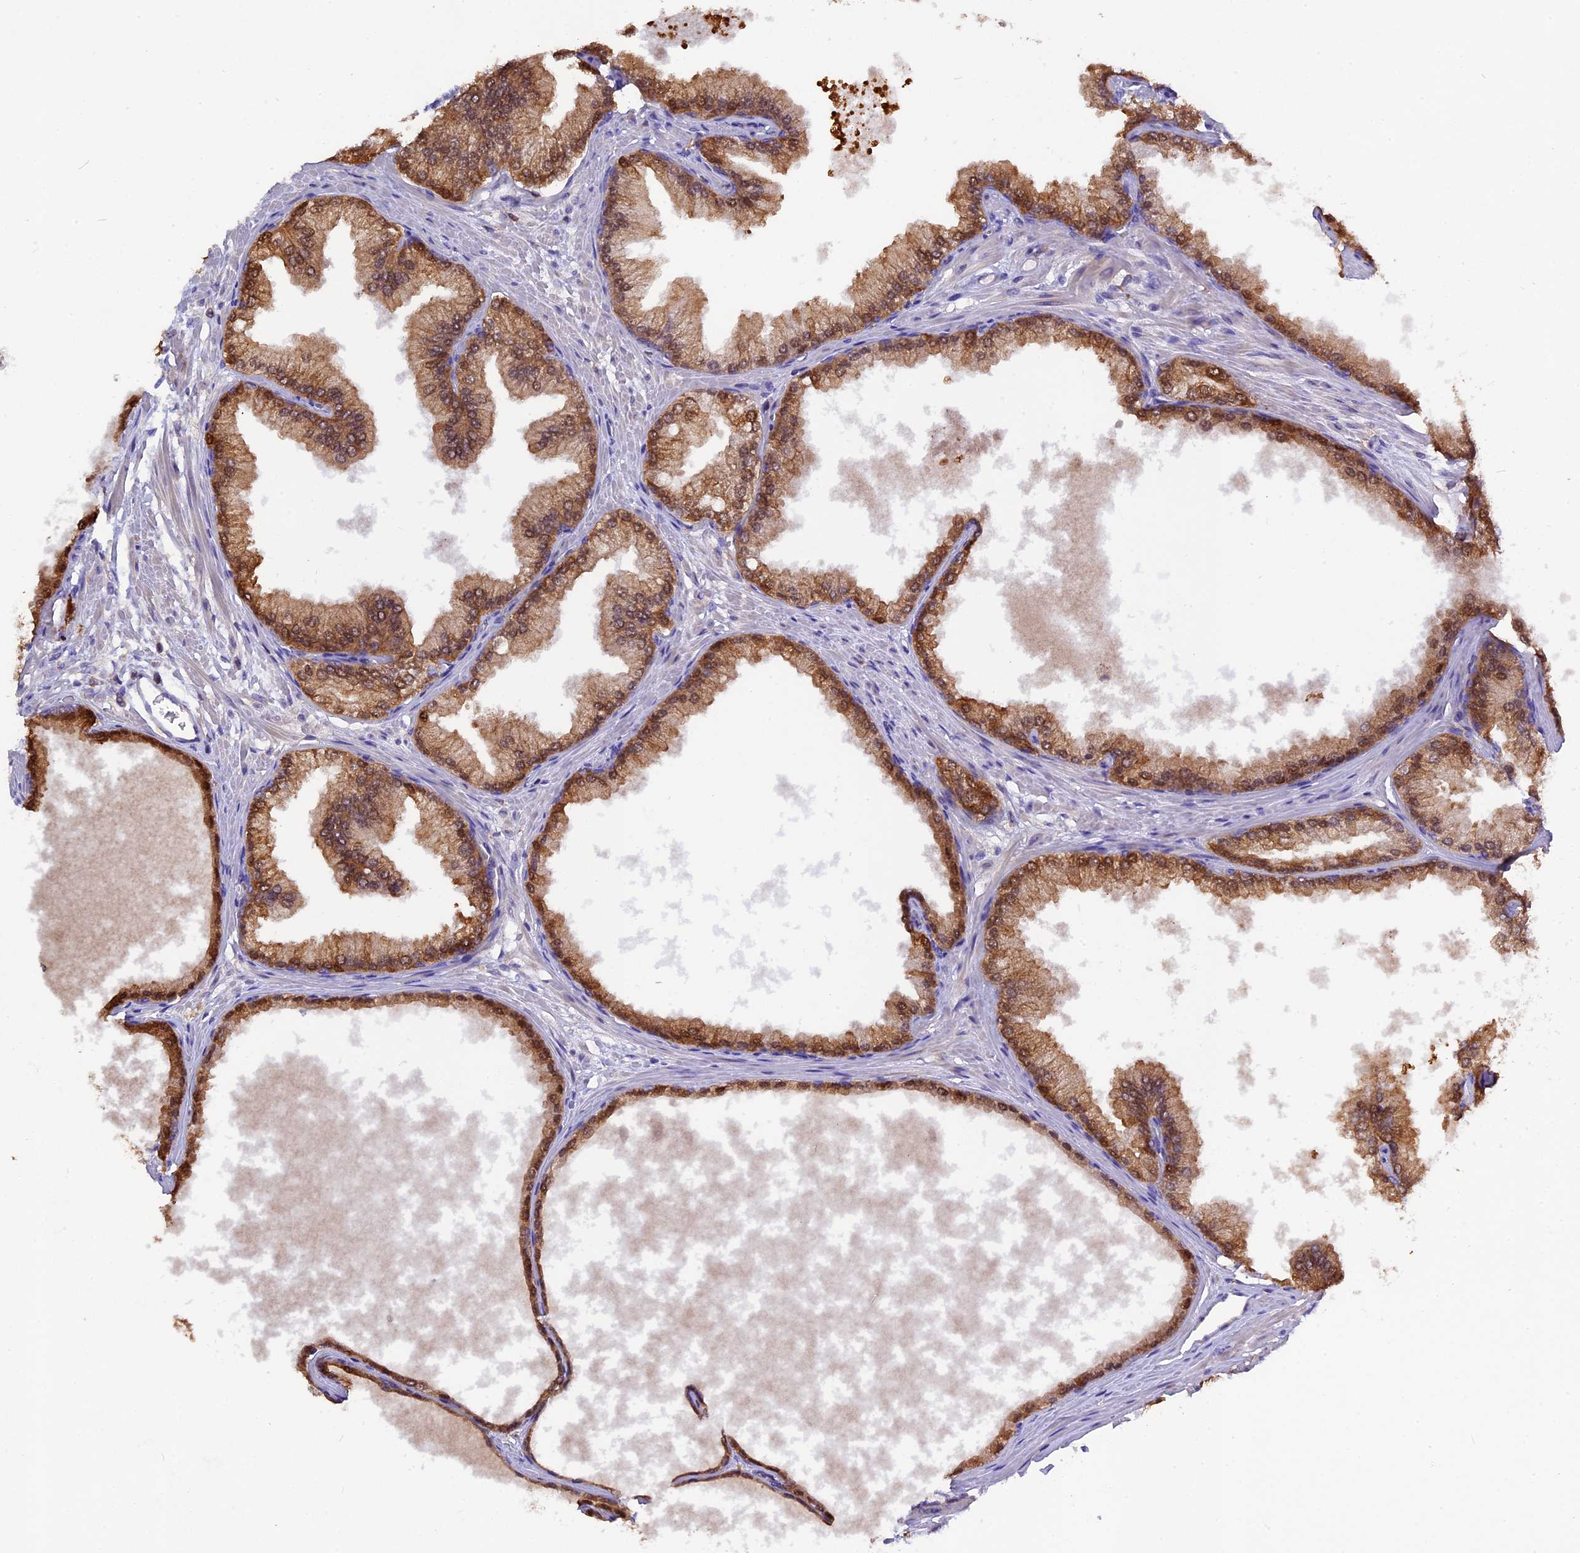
{"staining": {"intensity": "strong", "quantity": ">75%", "location": "cytoplasmic/membranous,nuclear"}, "tissue": "prostate cancer", "cell_type": "Tumor cells", "image_type": "cancer", "snomed": [{"axis": "morphology", "description": "Adenocarcinoma, Low grade"}, {"axis": "topography", "description": "Prostate"}], "caption": "Immunohistochemical staining of prostate cancer displays strong cytoplasmic/membranous and nuclear protein positivity in about >75% of tumor cells.", "gene": "MYO9B", "patient": {"sex": "male", "age": 63}}